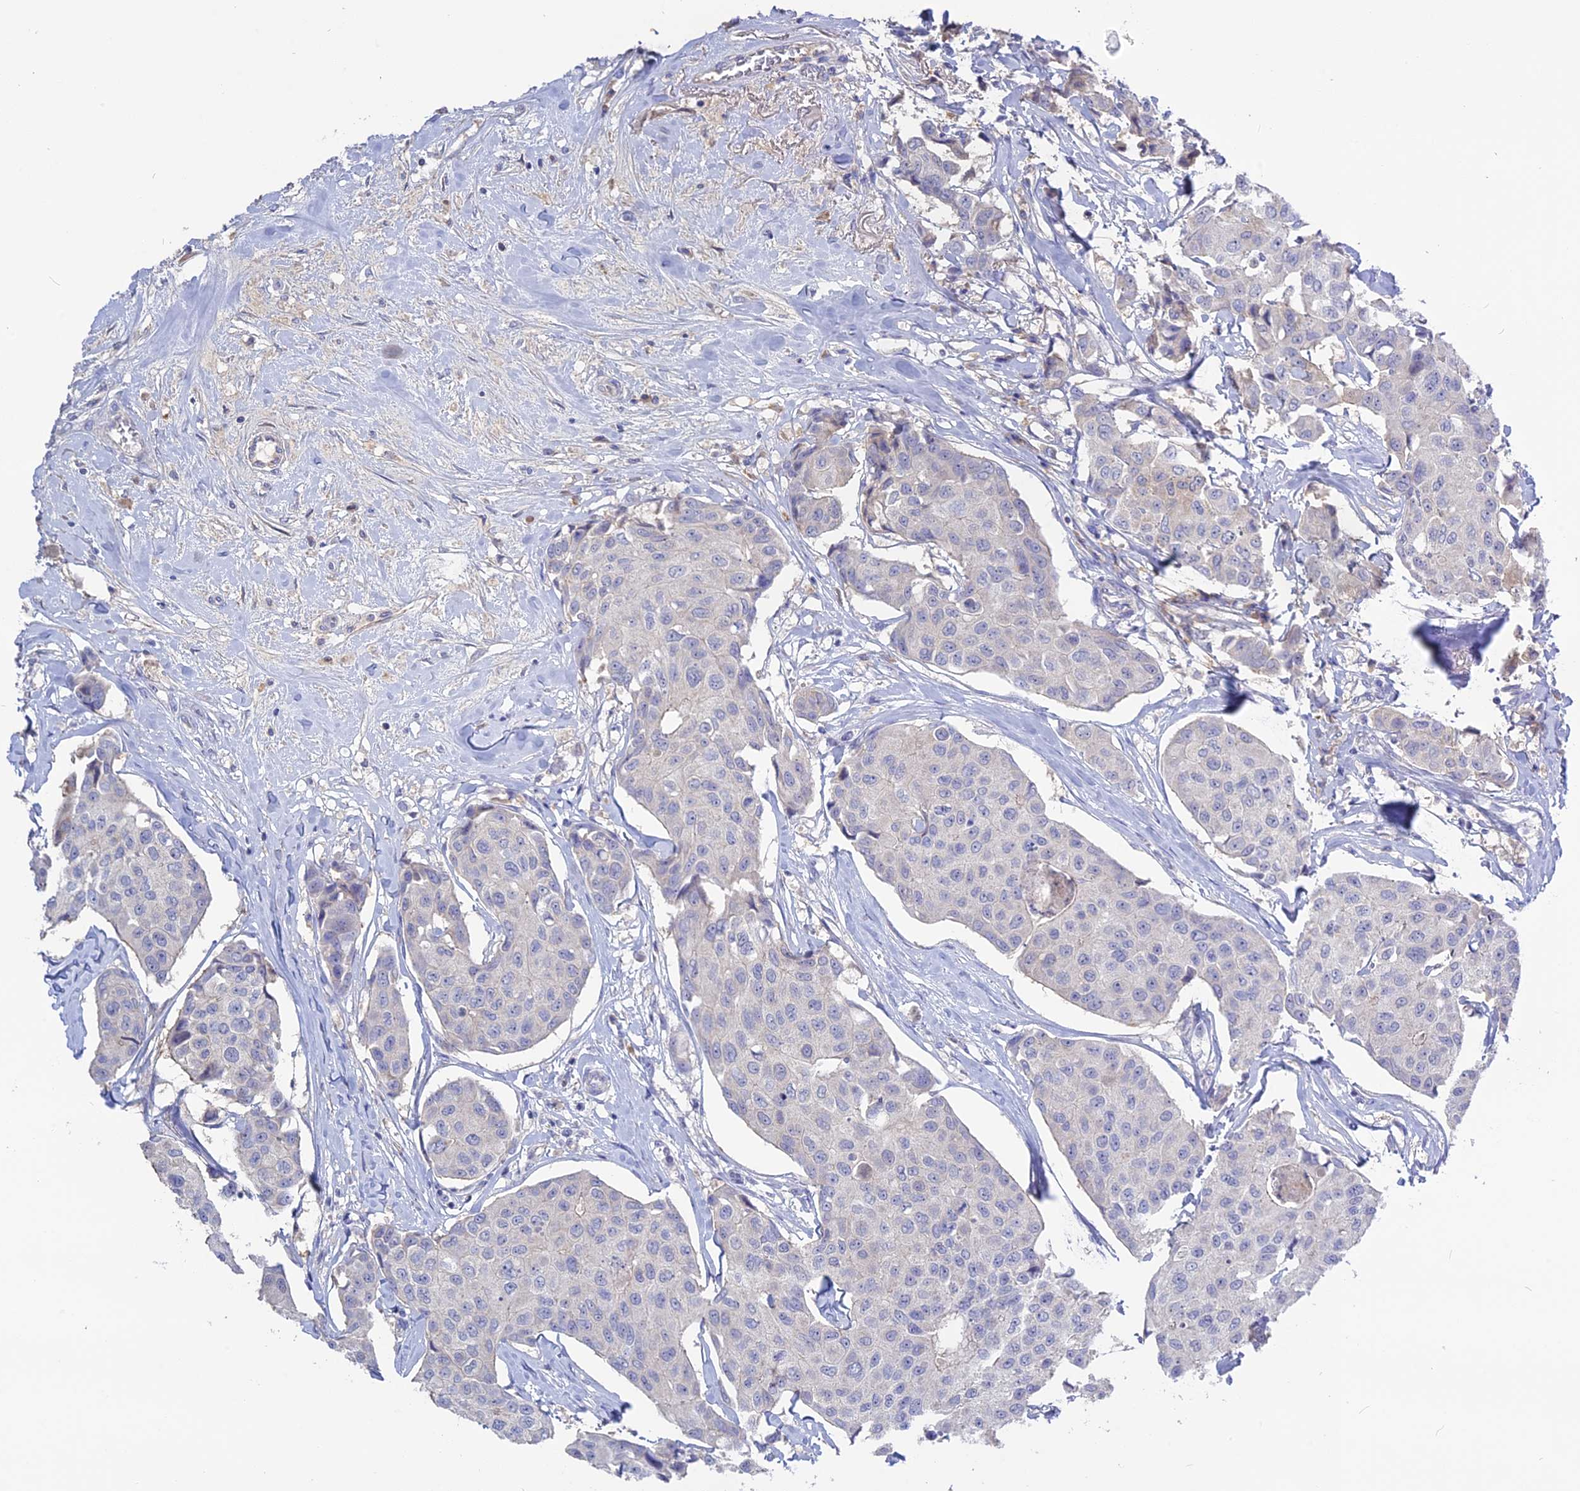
{"staining": {"intensity": "negative", "quantity": "none", "location": "none"}, "tissue": "breast cancer", "cell_type": "Tumor cells", "image_type": "cancer", "snomed": [{"axis": "morphology", "description": "Duct carcinoma"}, {"axis": "topography", "description": "Breast"}], "caption": "The photomicrograph shows no significant positivity in tumor cells of breast cancer (infiltrating ductal carcinoma).", "gene": "ADGRA1", "patient": {"sex": "female", "age": 80}}